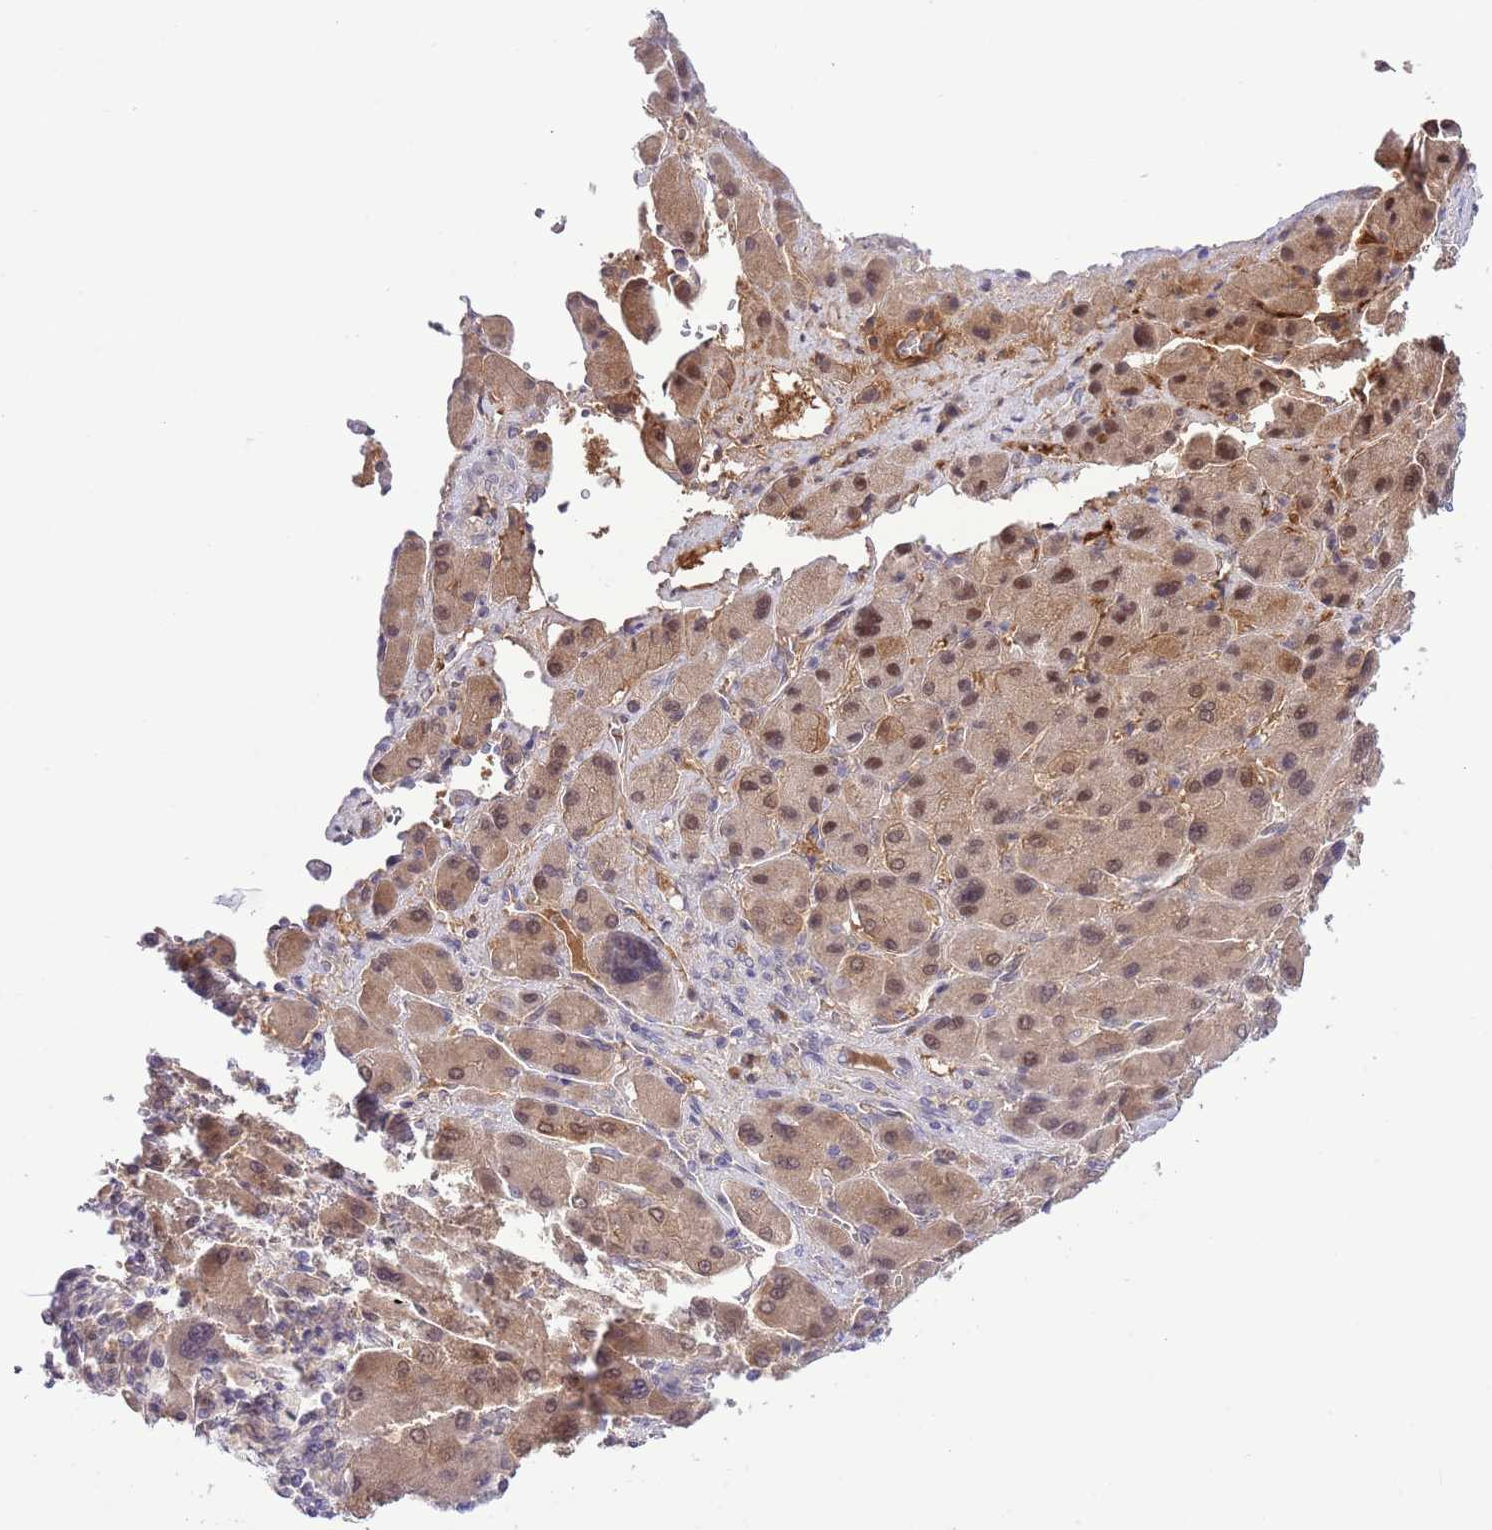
{"staining": {"intensity": "weak", "quantity": ">75%", "location": "cytoplasmic/membranous"}, "tissue": "liver cancer", "cell_type": "Tumor cells", "image_type": "cancer", "snomed": [{"axis": "morphology", "description": "Carcinoma, Hepatocellular, NOS"}, {"axis": "topography", "description": "Liver"}], "caption": "DAB (3,3'-diaminobenzidine) immunohistochemical staining of human hepatocellular carcinoma (liver) demonstrates weak cytoplasmic/membranous protein positivity in approximately >75% of tumor cells.", "gene": "GALK2", "patient": {"sex": "male", "age": 63}}